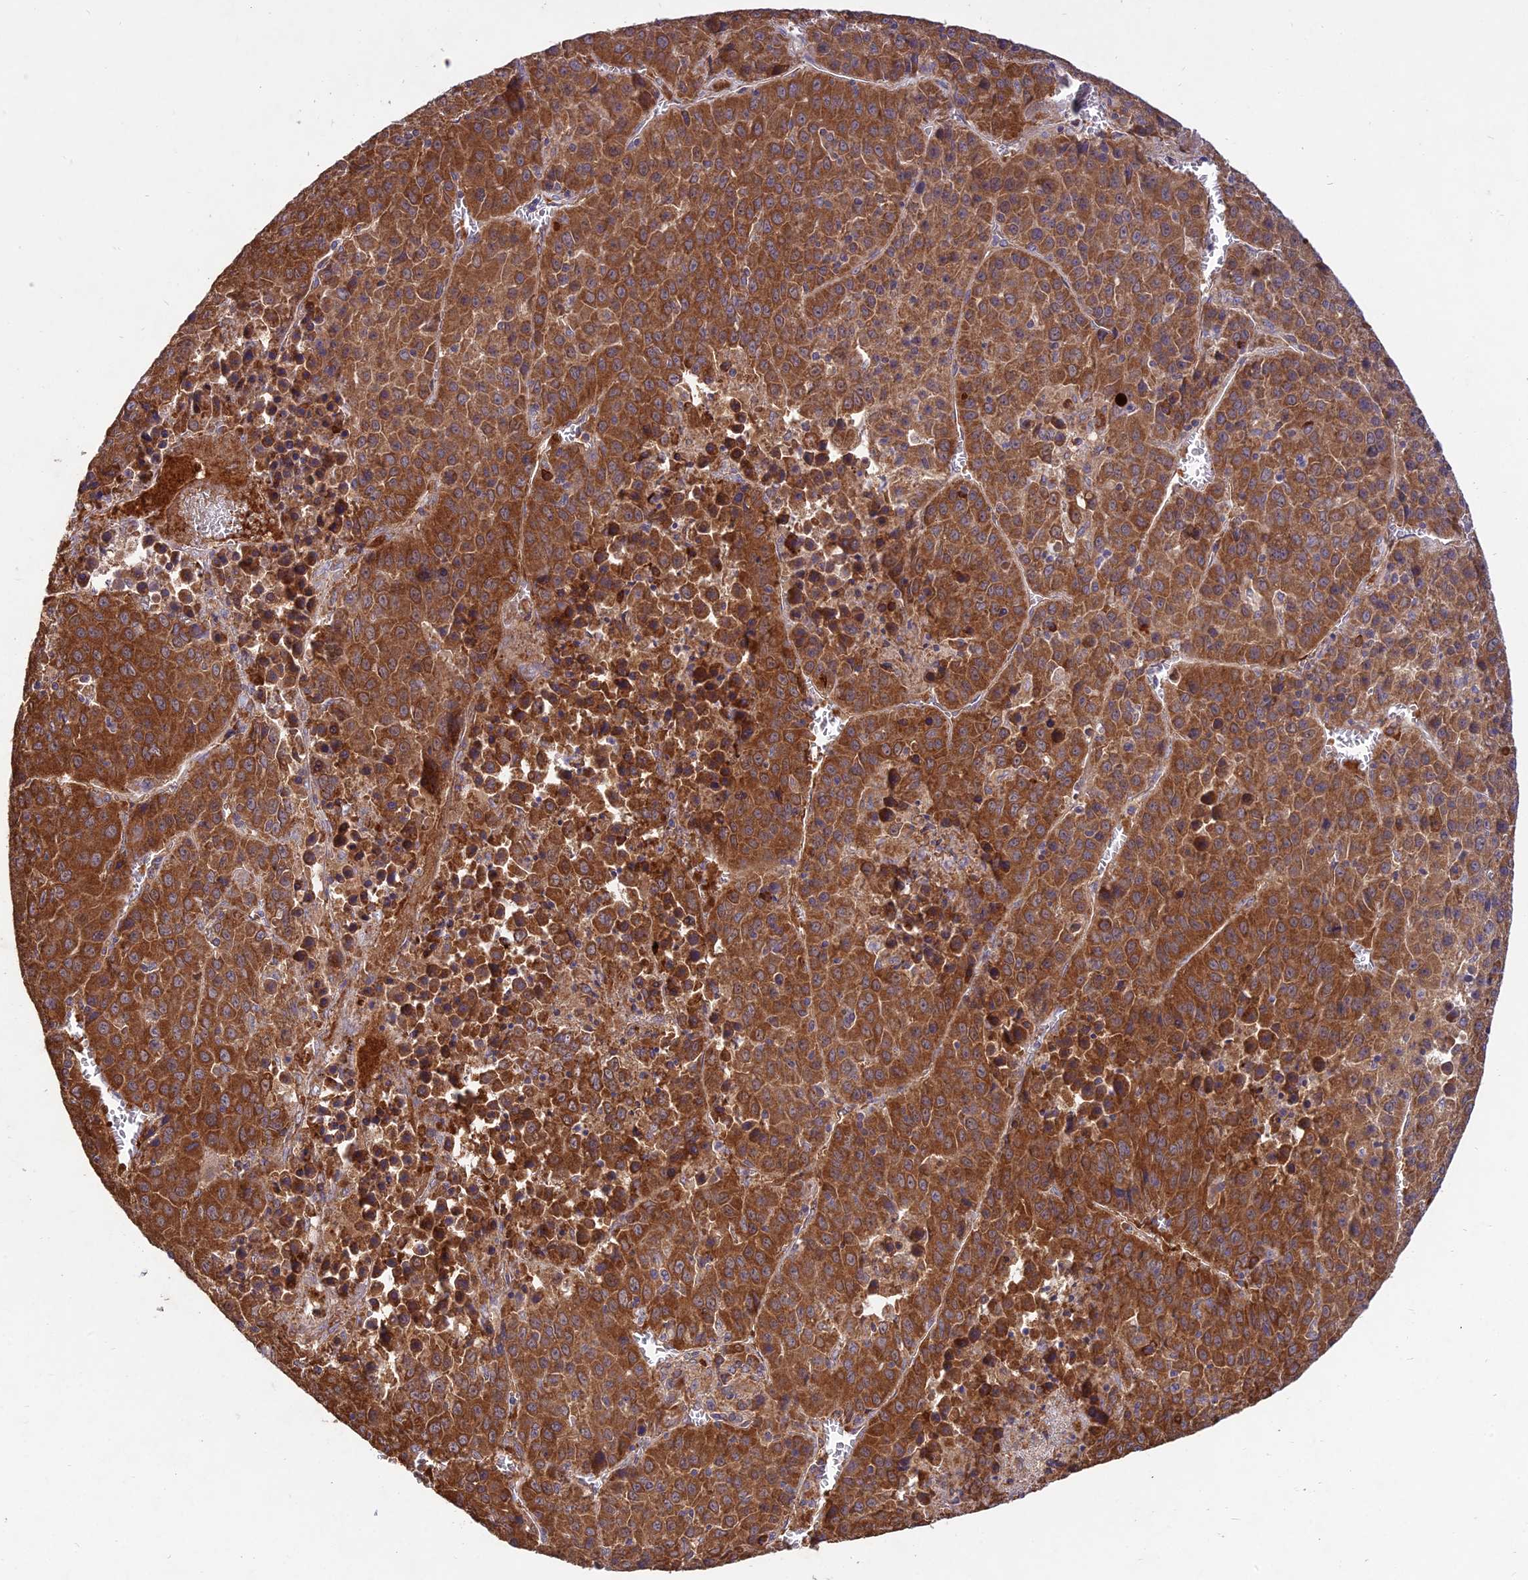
{"staining": {"intensity": "strong", "quantity": ">75%", "location": "cytoplasmic/membranous"}, "tissue": "liver cancer", "cell_type": "Tumor cells", "image_type": "cancer", "snomed": [{"axis": "morphology", "description": "Carcinoma, Hepatocellular, NOS"}, {"axis": "topography", "description": "Liver"}], "caption": "The photomicrograph shows a brown stain indicating the presence of a protein in the cytoplasmic/membranous of tumor cells in liver hepatocellular carcinoma.", "gene": "NXNL2", "patient": {"sex": "female", "age": 53}}